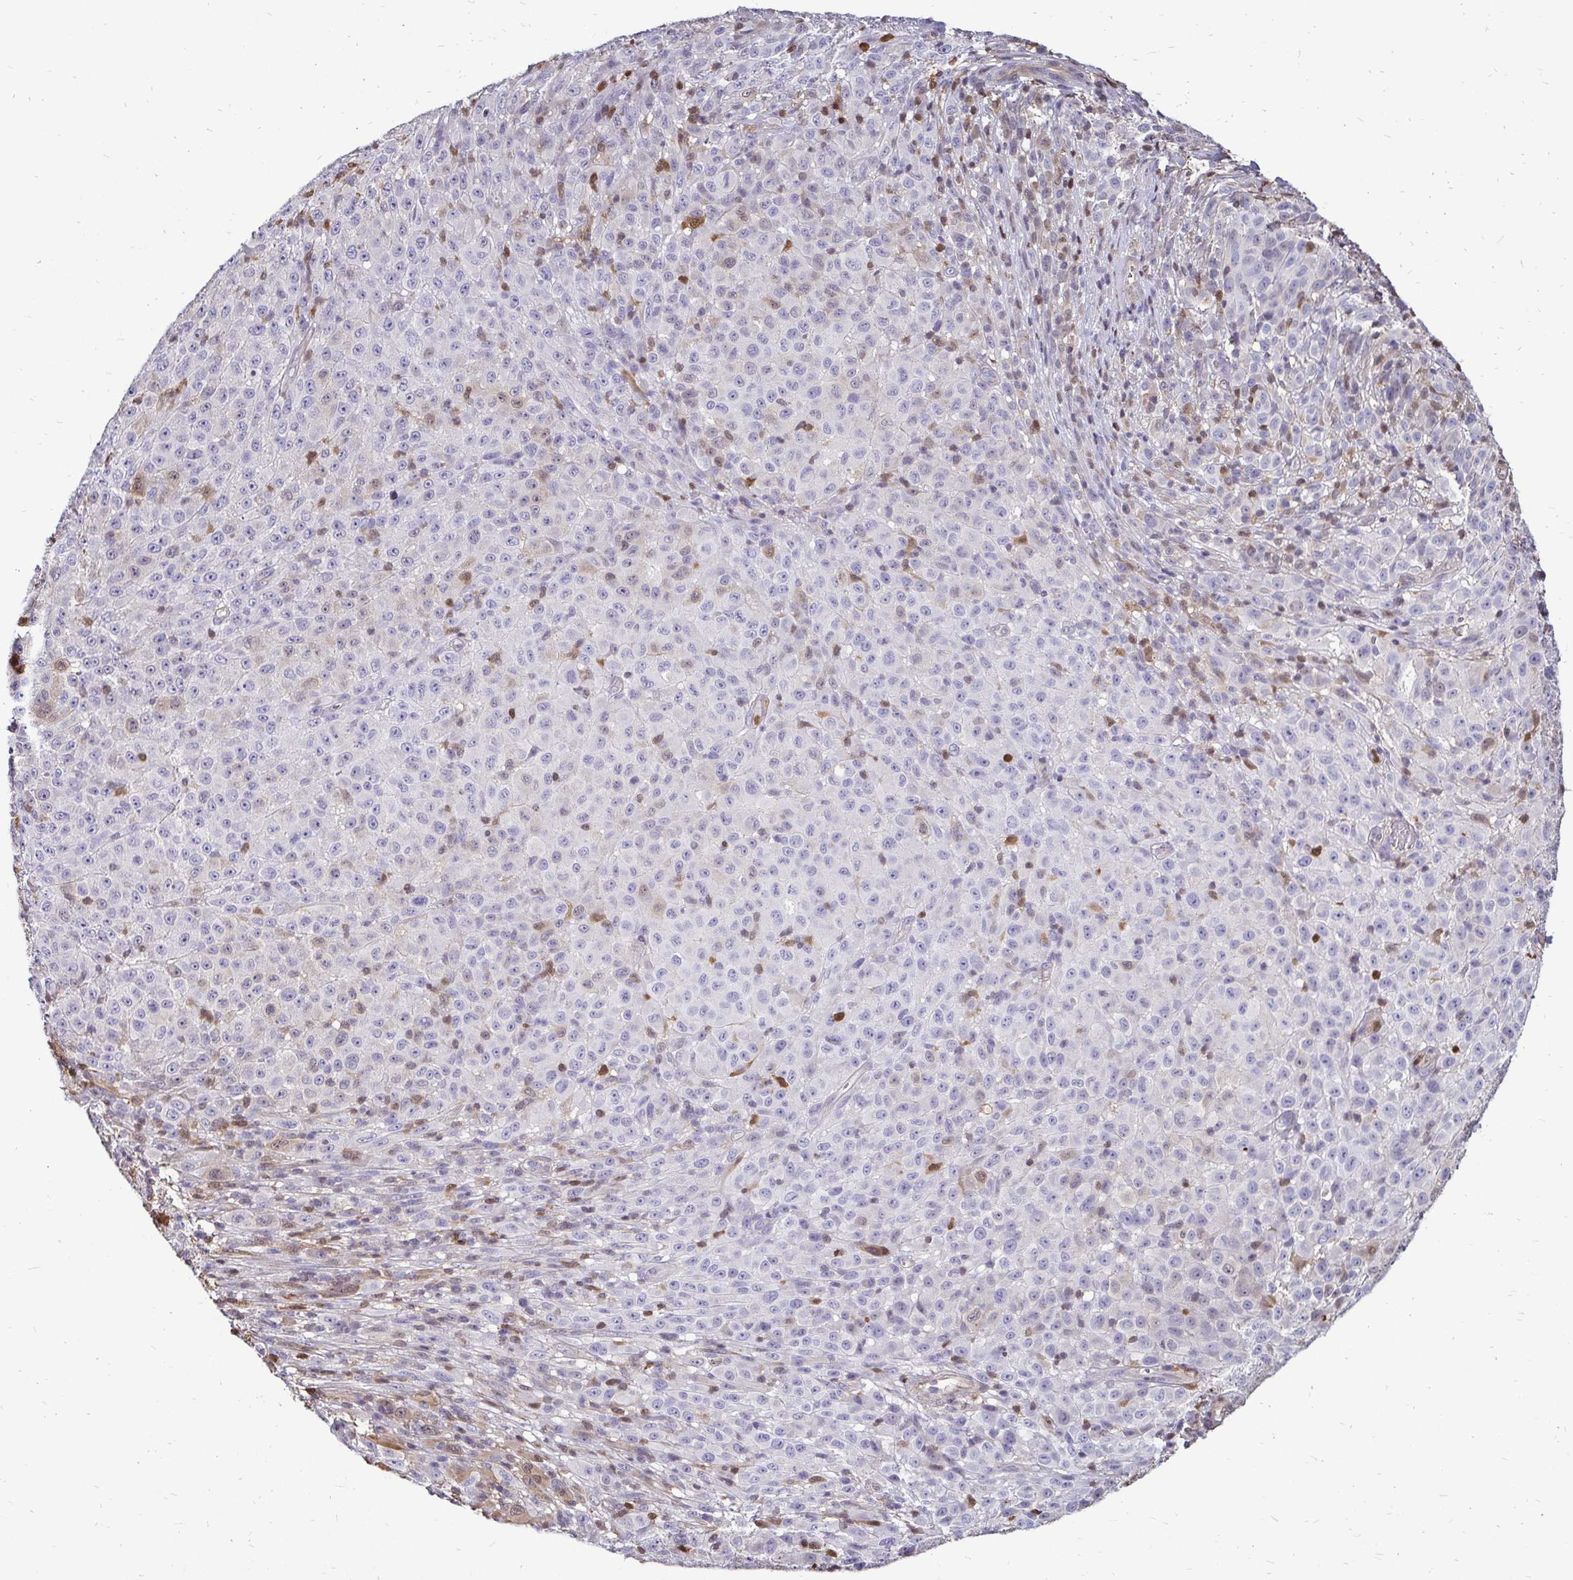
{"staining": {"intensity": "weak", "quantity": "<25%", "location": "cytoplasmic/membranous,nuclear"}, "tissue": "melanoma", "cell_type": "Tumor cells", "image_type": "cancer", "snomed": [{"axis": "morphology", "description": "Malignant melanoma, NOS"}, {"axis": "topography", "description": "Skin"}], "caption": "The image reveals no staining of tumor cells in melanoma.", "gene": "ZFP1", "patient": {"sex": "male", "age": 73}}